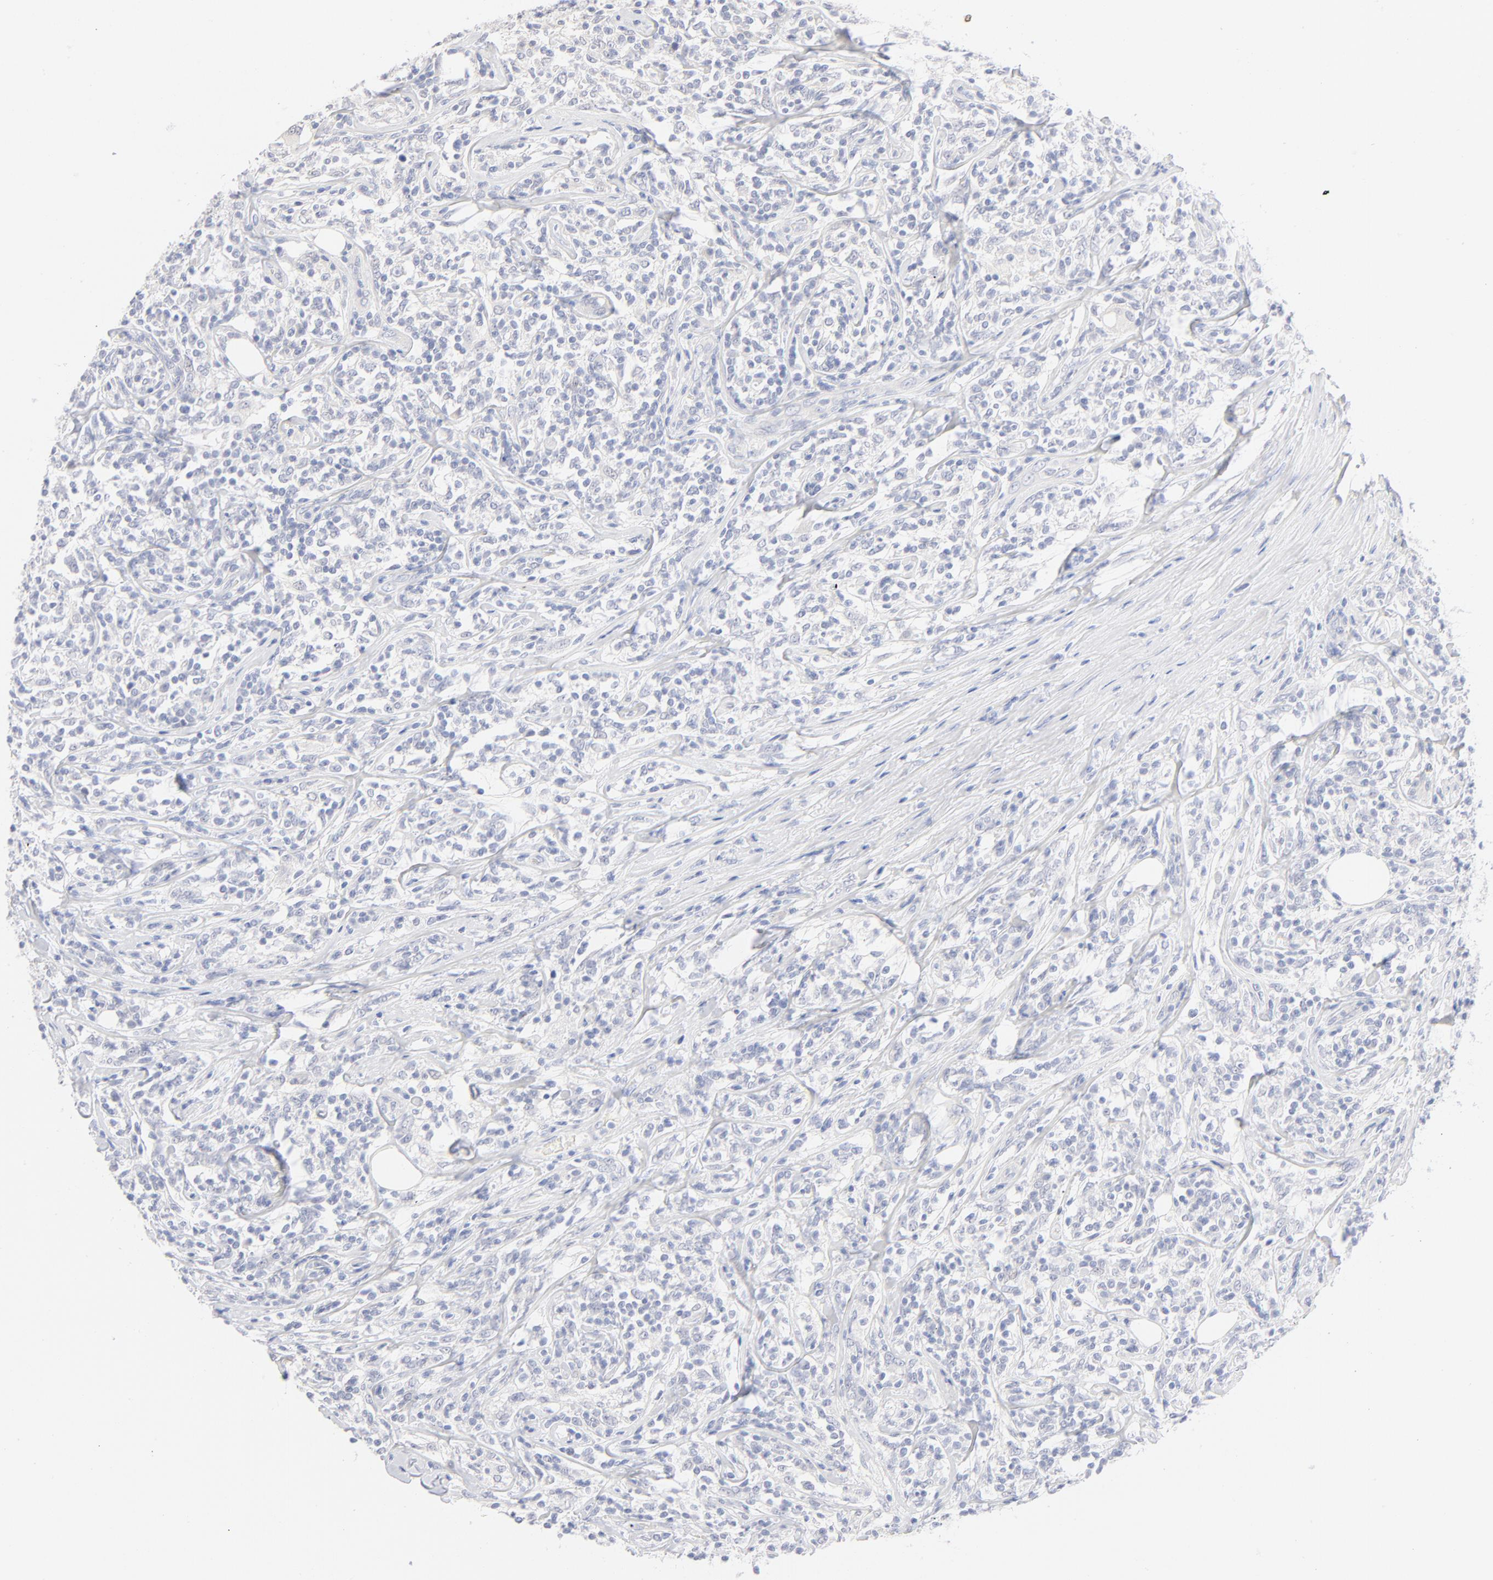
{"staining": {"intensity": "negative", "quantity": "none", "location": "none"}, "tissue": "lymphoma", "cell_type": "Tumor cells", "image_type": "cancer", "snomed": [{"axis": "morphology", "description": "Malignant lymphoma, non-Hodgkin's type, High grade"}, {"axis": "topography", "description": "Lymph node"}], "caption": "DAB (3,3'-diaminobenzidine) immunohistochemical staining of human lymphoma demonstrates no significant staining in tumor cells.", "gene": "ONECUT1", "patient": {"sex": "female", "age": 84}}